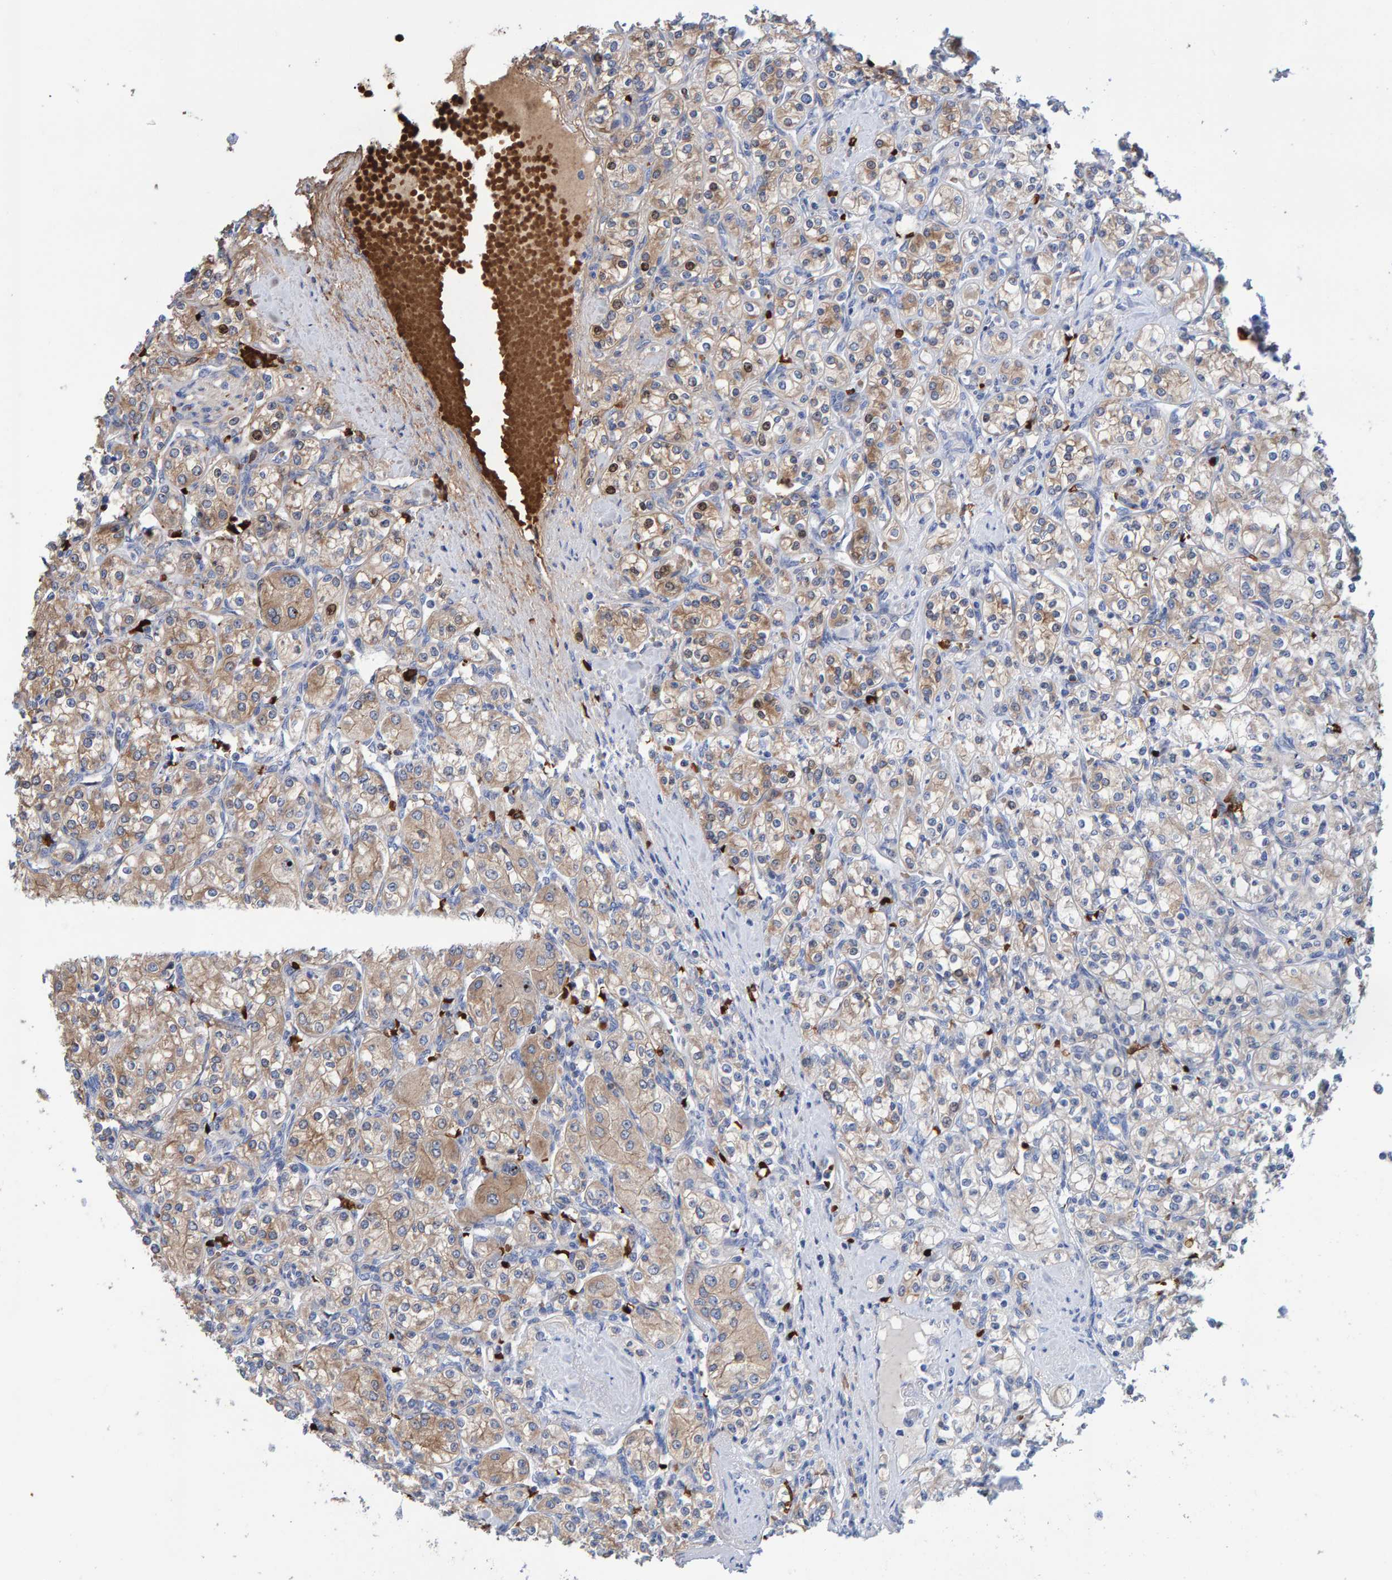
{"staining": {"intensity": "weak", "quantity": ">75%", "location": "cytoplasmic/membranous"}, "tissue": "renal cancer", "cell_type": "Tumor cells", "image_type": "cancer", "snomed": [{"axis": "morphology", "description": "Adenocarcinoma, NOS"}, {"axis": "topography", "description": "Kidney"}], "caption": "This is a histology image of immunohistochemistry (IHC) staining of renal adenocarcinoma, which shows weak staining in the cytoplasmic/membranous of tumor cells.", "gene": "VPS9D1", "patient": {"sex": "male", "age": 77}}